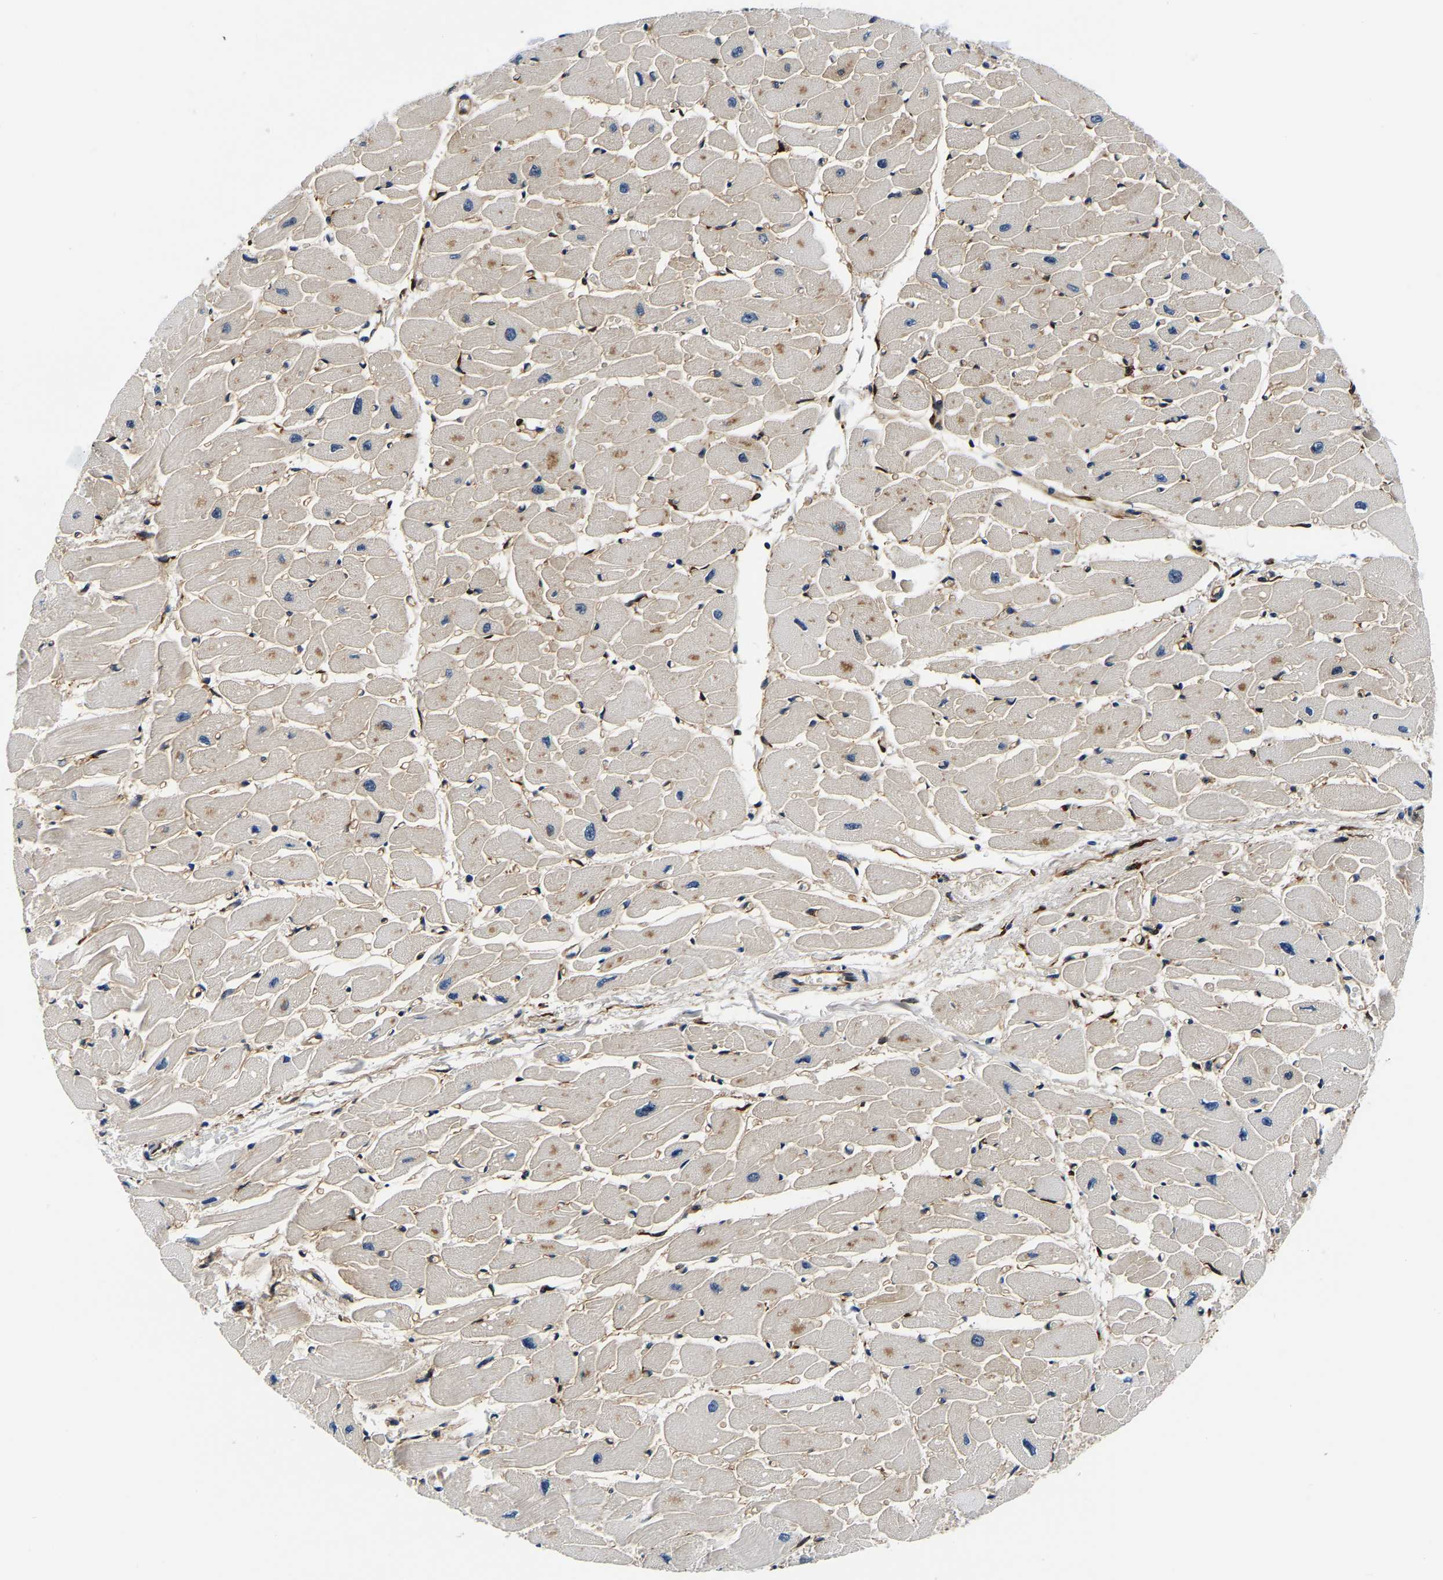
{"staining": {"intensity": "moderate", "quantity": "25%-75%", "location": "cytoplasmic/membranous"}, "tissue": "heart muscle", "cell_type": "Cardiomyocytes", "image_type": "normal", "snomed": [{"axis": "morphology", "description": "Normal tissue, NOS"}, {"axis": "topography", "description": "Heart"}], "caption": "Cardiomyocytes exhibit medium levels of moderate cytoplasmic/membranous positivity in approximately 25%-75% of cells in benign heart muscle. Using DAB (3,3'-diaminobenzidine) (brown) and hematoxylin (blue) stains, captured at high magnification using brightfield microscopy.", "gene": "S100A13", "patient": {"sex": "female", "age": 54}}